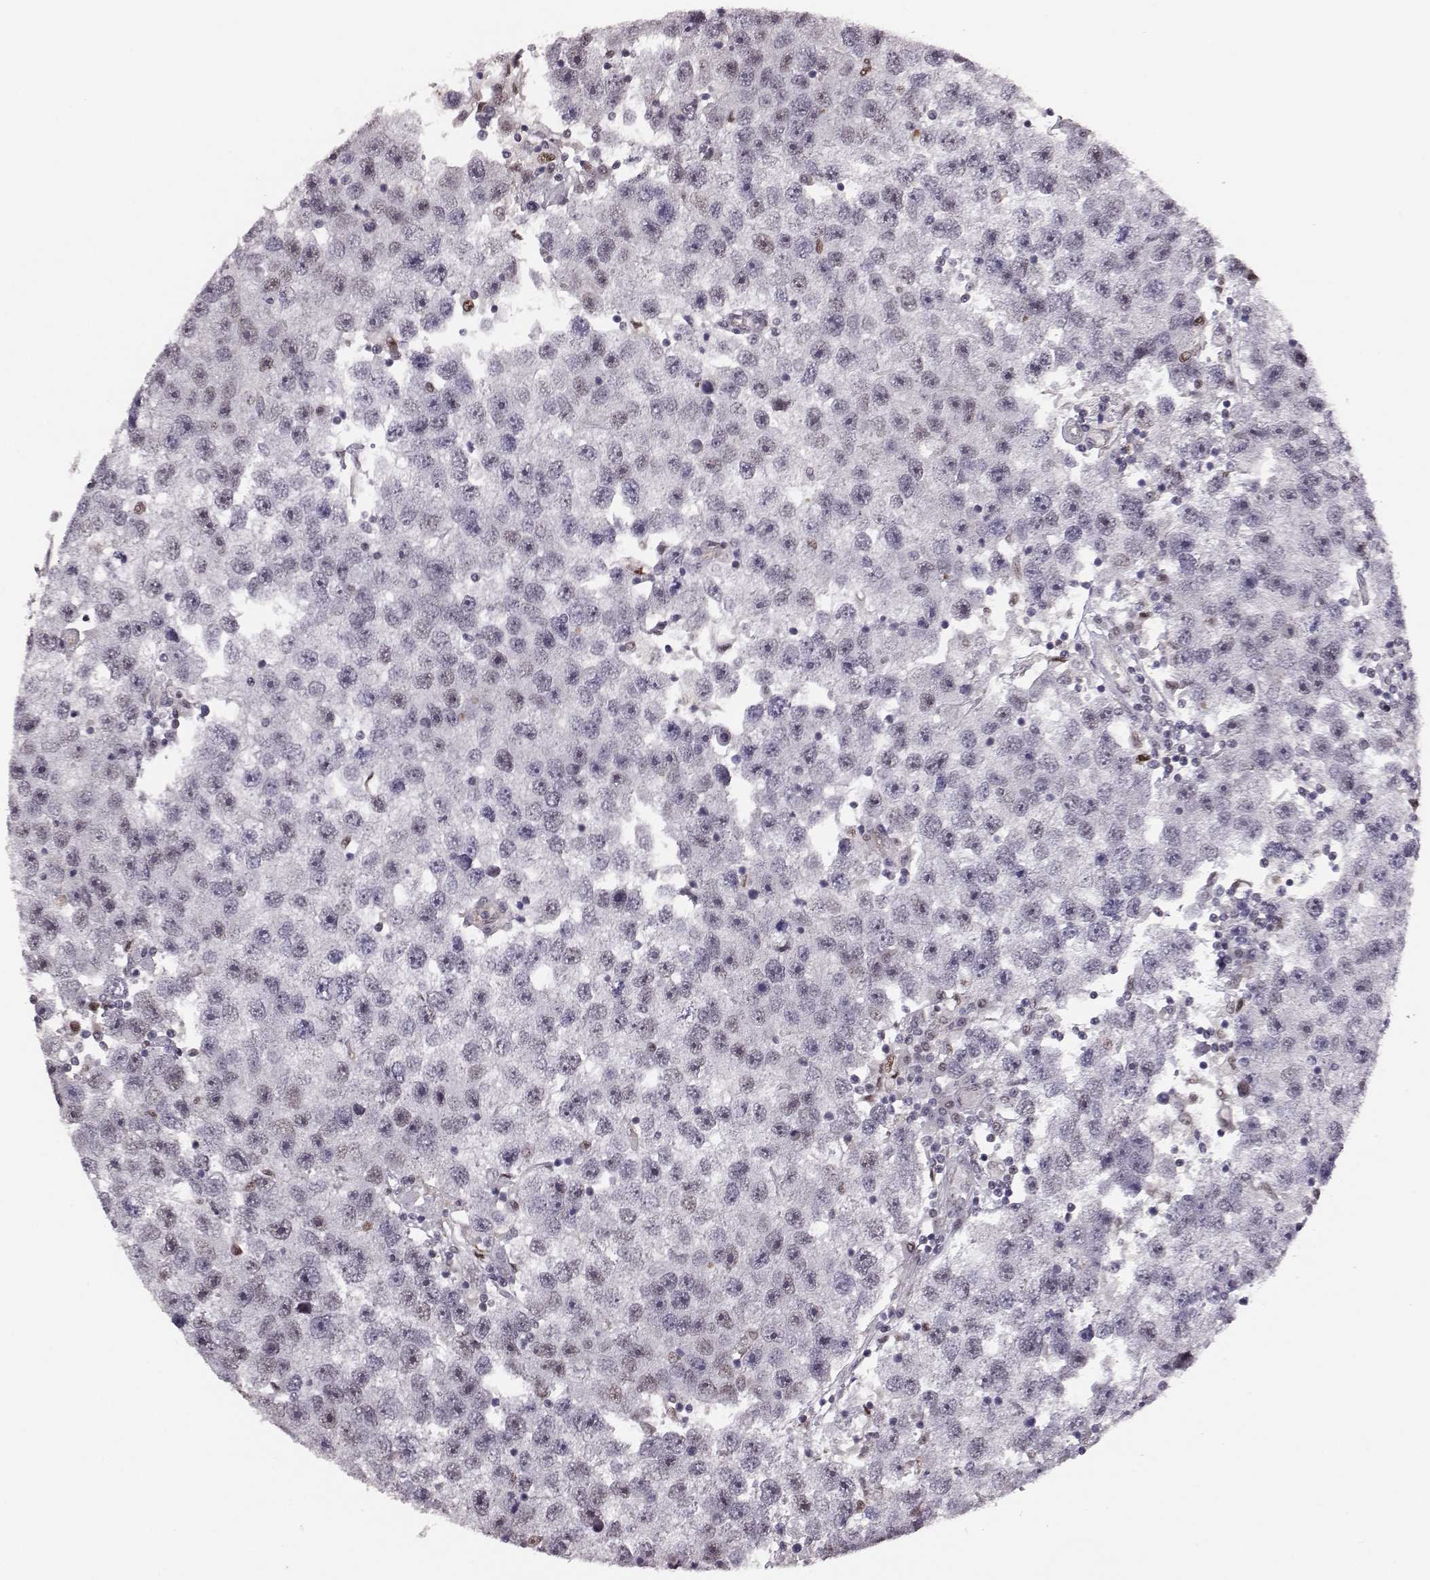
{"staining": {"intensity": "moderate", "quantity": "<25%", "location": "nuclear"}, "tissue": "testis cancer", "cell_type": "Tumor cells", "image_type": "cancer", "snomed": [{"axis": "morphology", "description": "Seminoma, NOS"}, {"axis": "topography", "description": "Testis"}], "caption": "IHC (DAB (3,3'-diaminobenzidine)) staining of testis cancer displays moderate nuclear protein staining in approximately <25% of tumor cells.", "gene": "KLF6", "patient": {"sex": "male", "age": 26}}